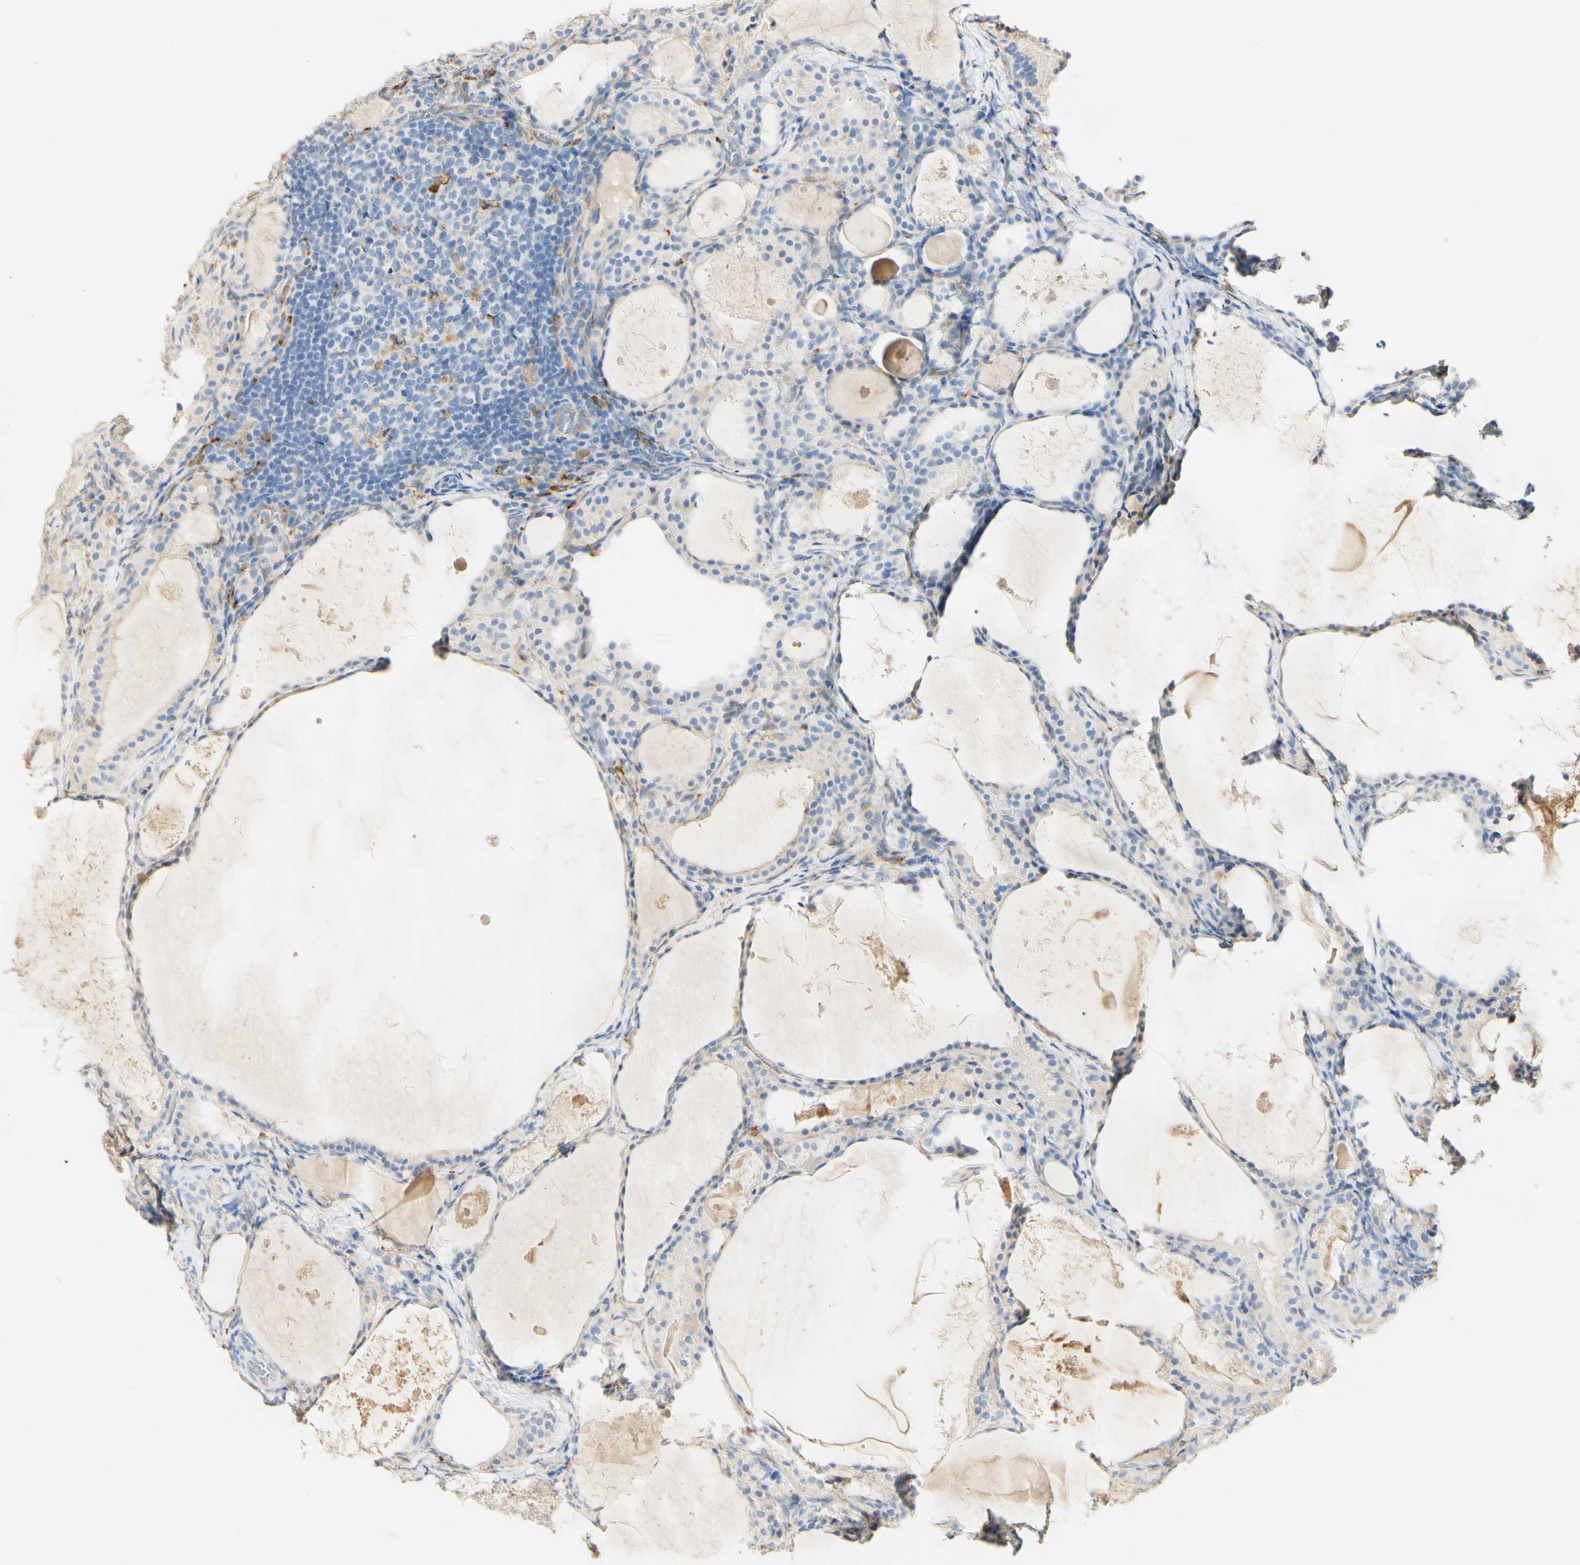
{"staining": {"intensity": "weak", "quantity": "25%-75%", "location": "cytoplasmic/membranous"}, "tissue": "thyroid cancer", "cell_type": "Tumor cells", "image_type": "cancer", "snomed": [{"axis": "morphology", "description": "Papillary adenocarcinoma, NOS"}, {"axis": "topography", "description": "Thyroid gland"}], "caption": "IHC of thyroid cancer (papillary adenocarcinoma) reveals low levels of weak cytoplasmic/membranous positivity in approximately 25%-75% of tumor cells. The protein of interest is stained brown, and the nuclei are stained in blue (DAB IHC with brightfield microscopy, high magnification).", "gene": "FCGRT", "patient": {"sex": "female", "age": 42}}